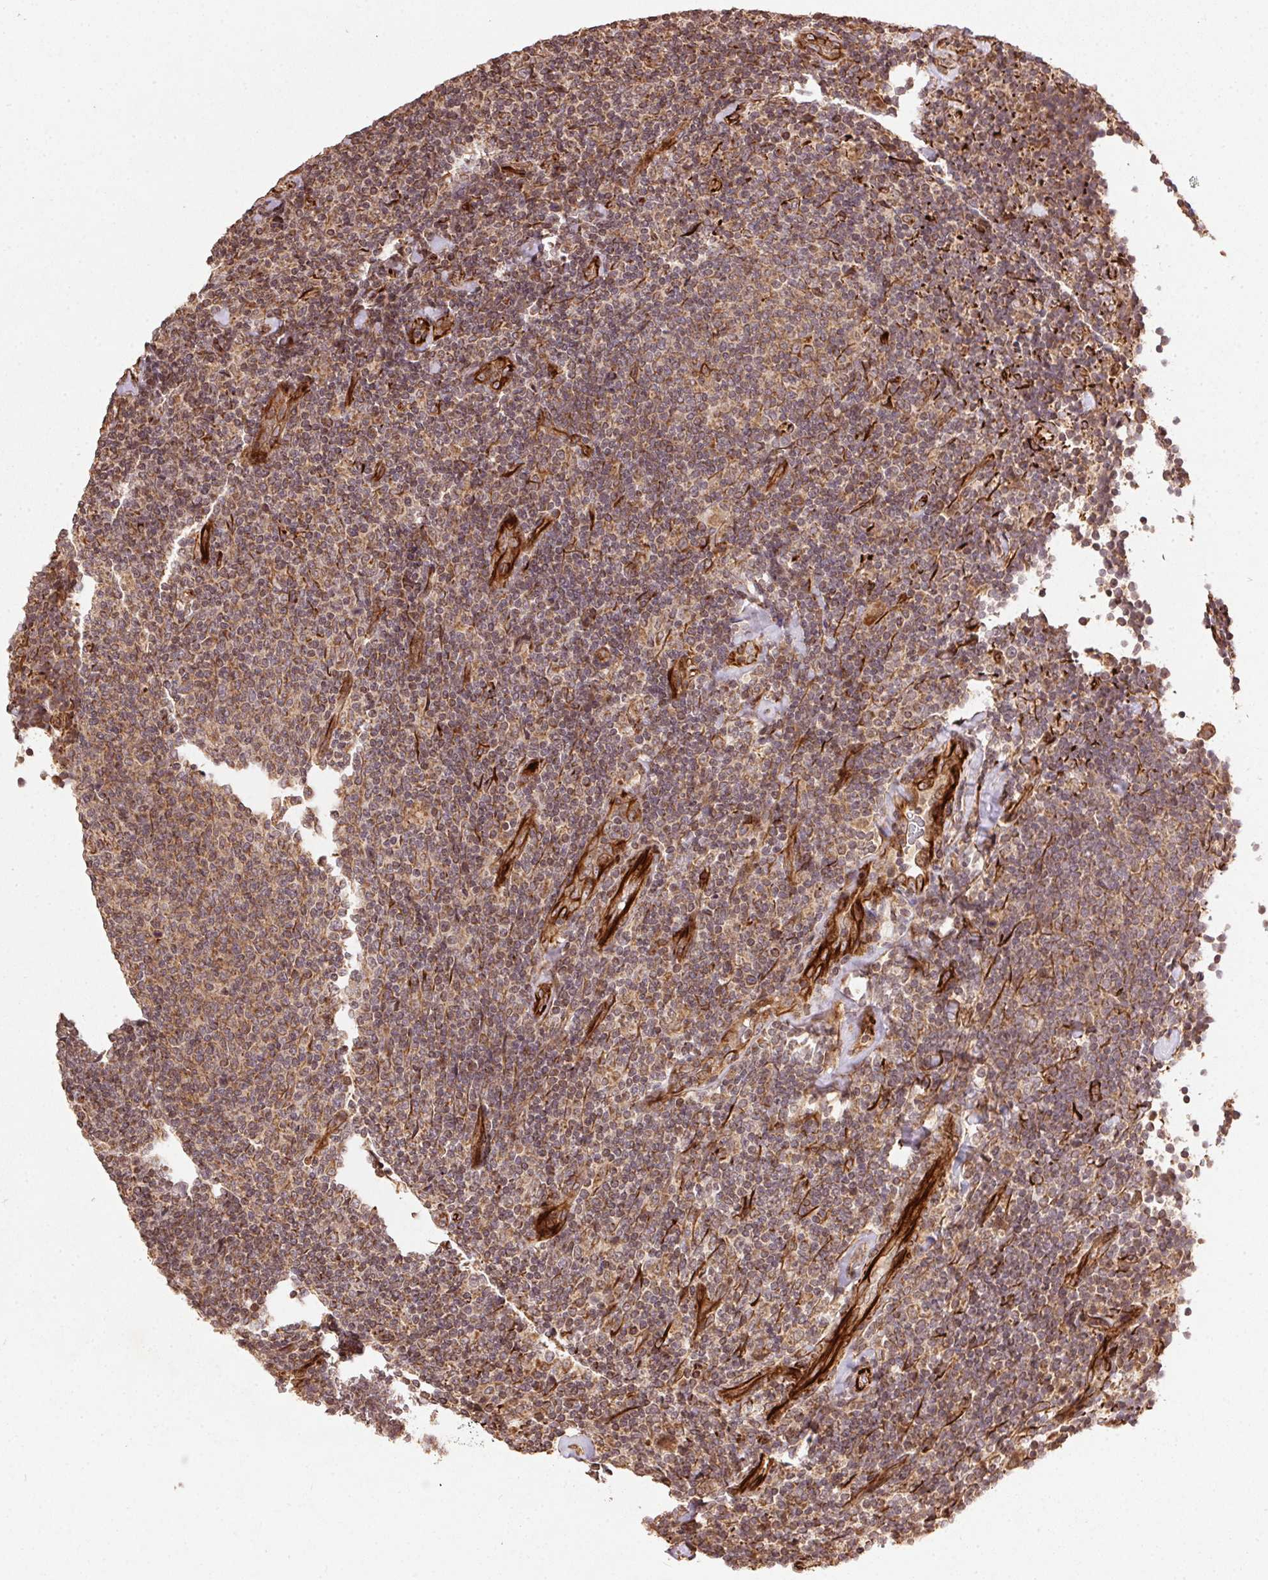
{"staining": {"intensity": "moderate", "quantity": ">75%", "location": "cytoplasmic/membranous"}, "tissue": "lymphoma", "cell_type": "Tumor cells", "image_type": "cancer", "snomed": [{"axis": "morphology", "description": "Malignant lymphoma, non-Hodgkin's type, Low grade"}, {"axis": "topography", "description": "Lymph node"}], "caption": "Human lymphoma stained for a protein (brown) exhibits moderate cytoplasmic/membranous positive staining in about >75% of tumor cells.", "gene": "SPRED2", "patient": {"sex": "male", "age": 52}}